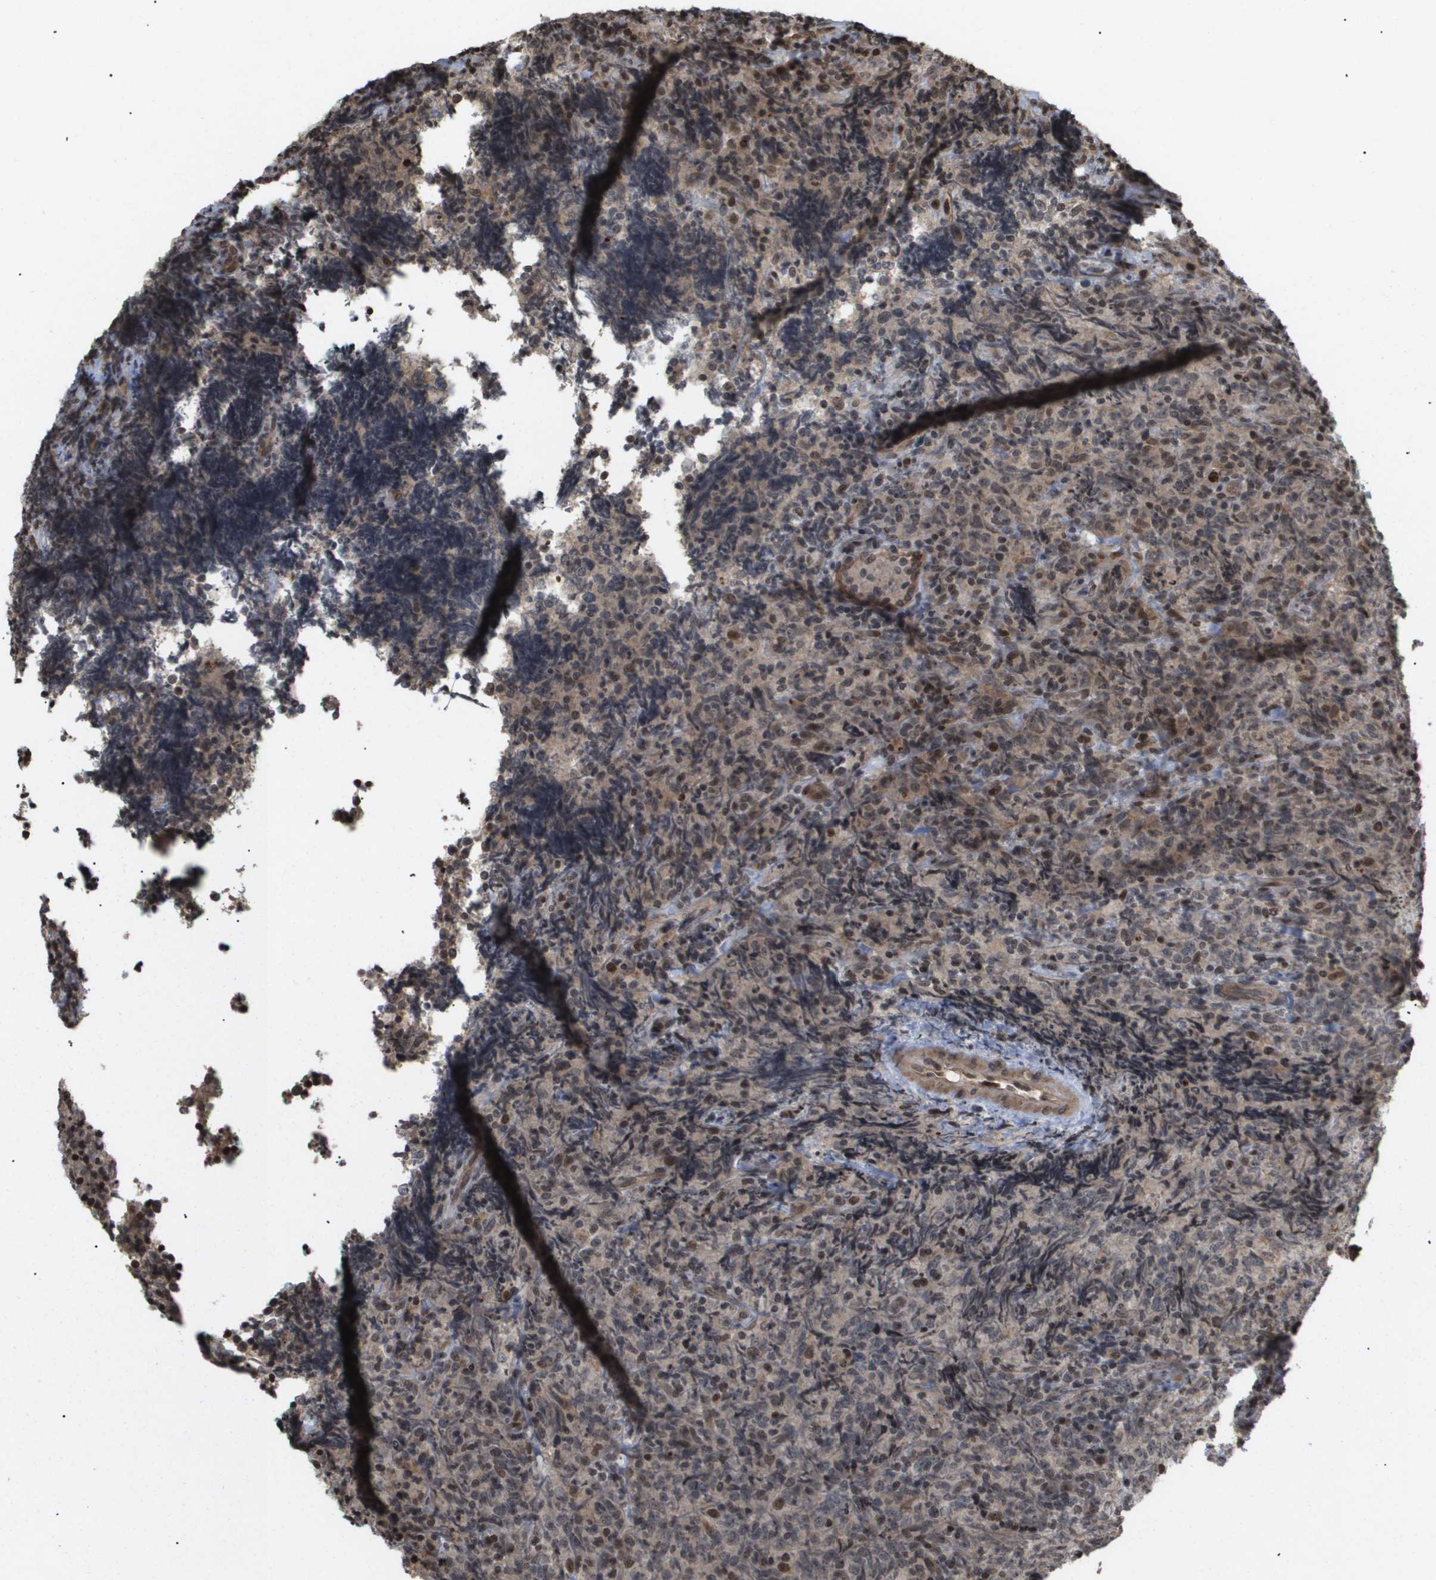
{"staining": {"intensity": "weak", "quantity": "25%-75%", "location": "cytoplasmic/membranous,nuclear"}, "tissue": "lymphoma", "cell_type": "Tumor cells", "image_type": "cancer", "snomed": [{"axis": "morphology", "description": "Malignant lymphoma, non-Hodgkin's type, High grade"}, {"axis": "topography", "description": "Tonsil"}], "caption": "A brown stain labels weak cytoplasmic/membranous and nuclear positivity of a protein in high-grade malignant lymphoma, non-Hodgkin's type tumor cells.", "gene": "HSPA6", "patient": {"sex": "female", "age": 36}}